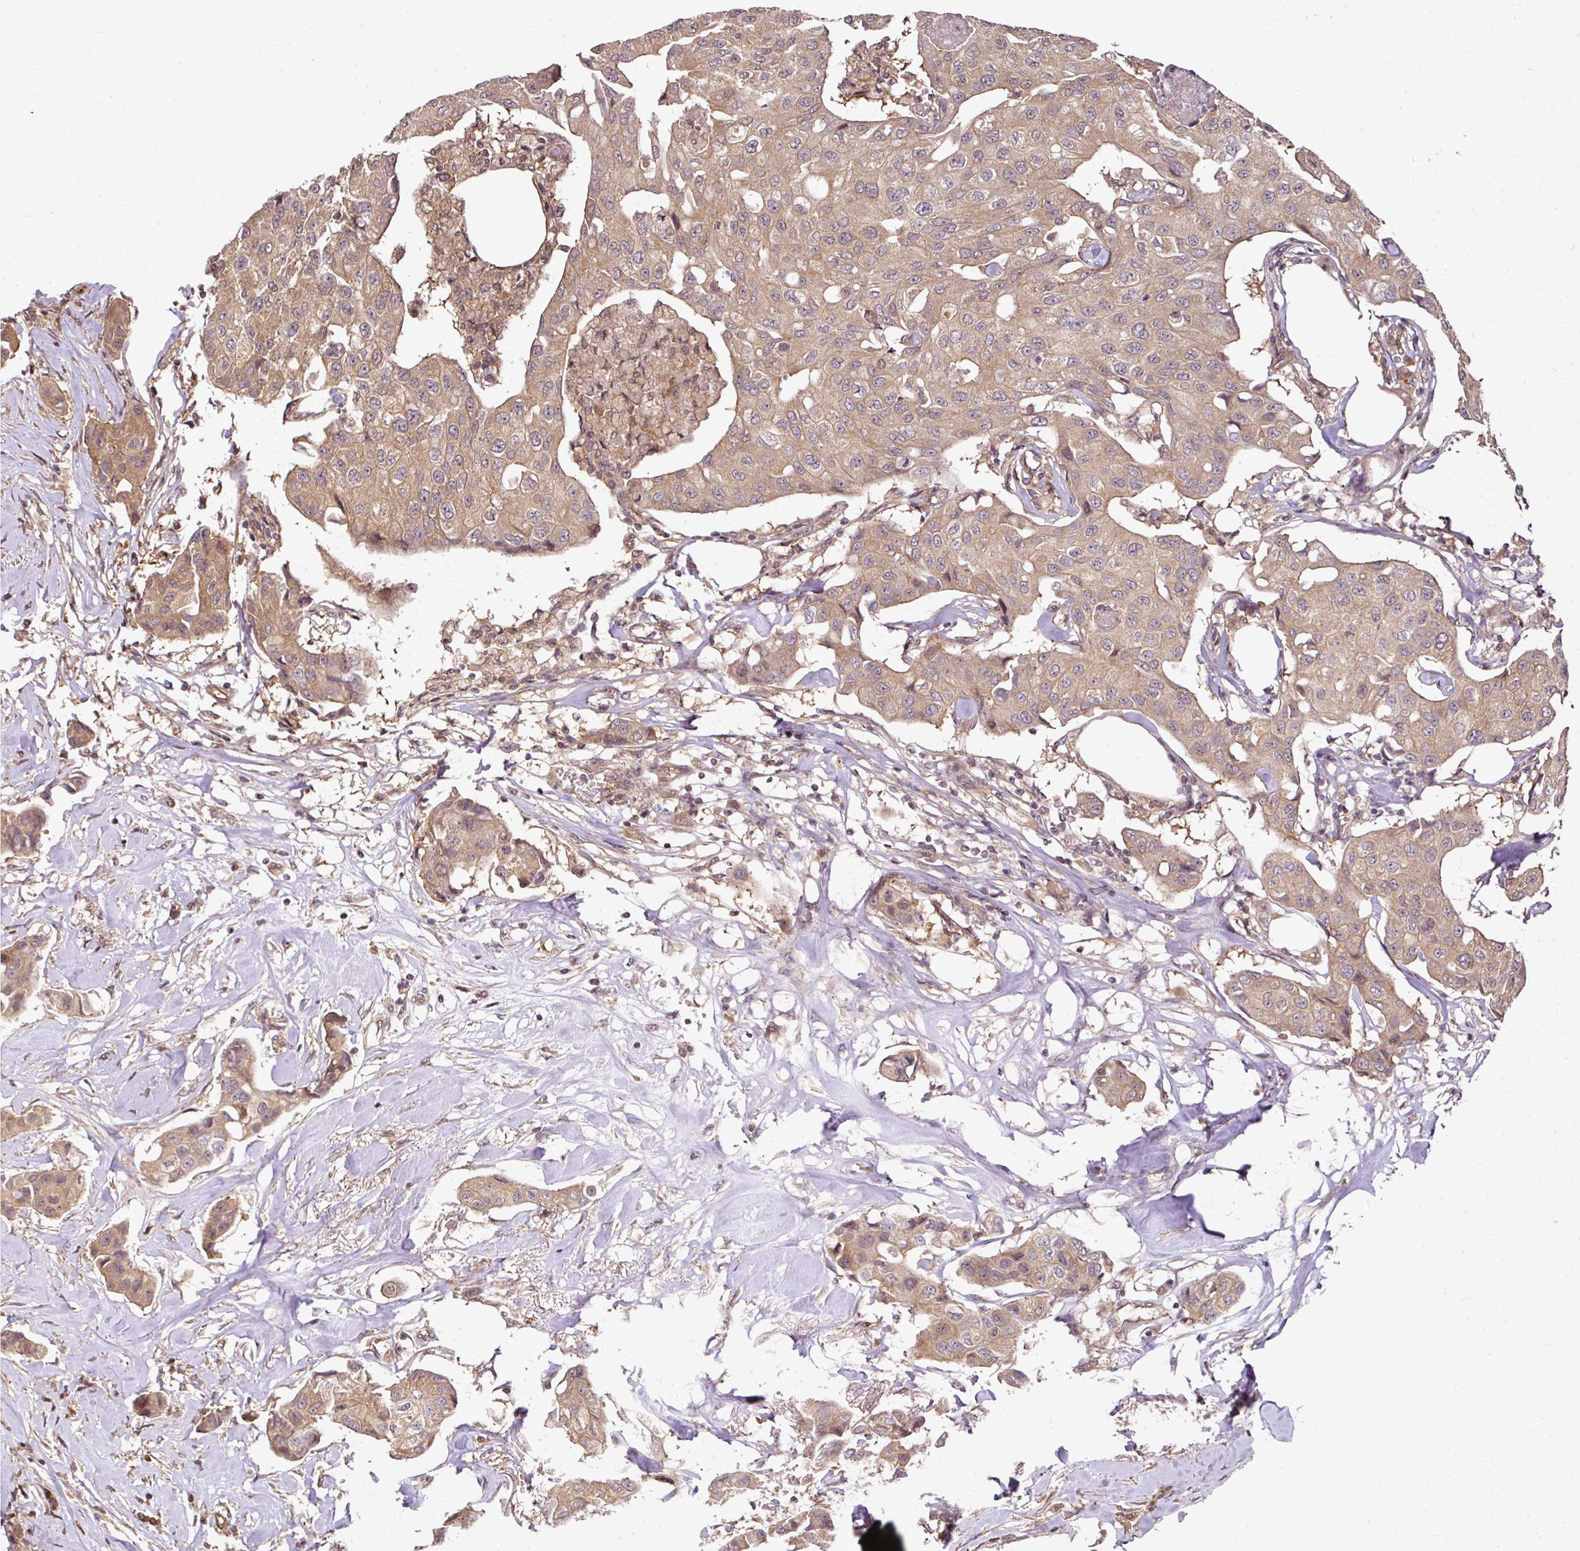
{"staining": {"intensity": "moderate", "quantity": ">75%", "location": "cytoplasmic/membranous"}, "tissue": "breast cancer", "cell_type": "Tumor cells", "image_type": "cancer", "snomed": [{"axis": "morphology", "description": "Duct carcinoma"}, {"axis": "topography", "description": "Breast"}], "caption": "A photomicrograph showing moderate cytoplasmic/membranous staining in about >75% of tumor cells in intraductal carcinoma (breast), as visualized by brown immunohistochemical staining.", "gene": "ANKRD18A", "patient": {"sex": "female", "age": 80}}